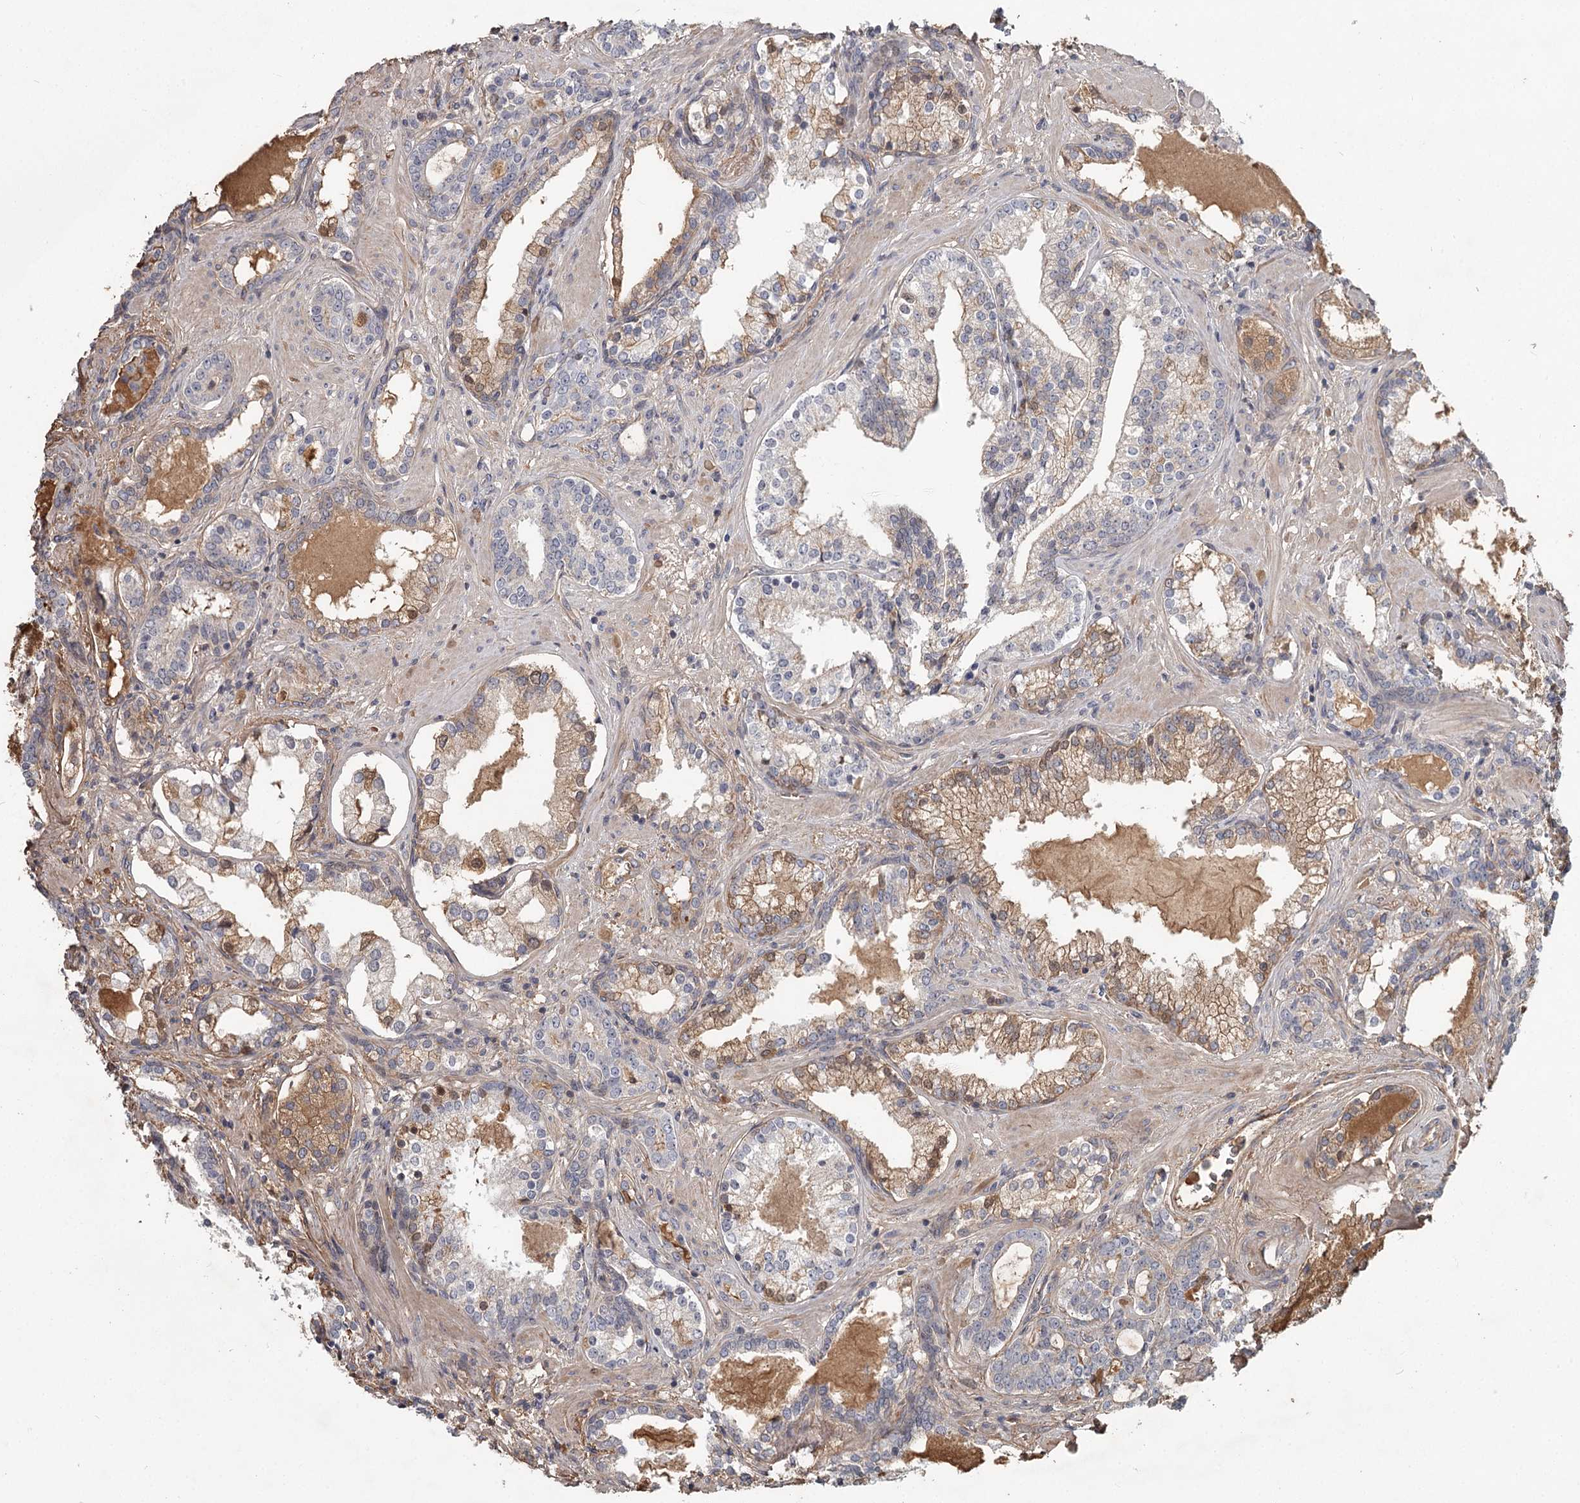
{"staining": {"intensity": "moderate", "quantity": "<25%", "location": "cytoplasmic/membranous"}, "tissue": "prostate cancer", "cell_type": "Tumor cells", "image_type": "cancer", "snomed": [{"axis": "morphology", "description": "Adenocarcinoma, High grade"}, {"axis": "topography", "description": "Prostate"}], "caption": "A brown stain shows moderate cytoplasmic/membranous staining of a protein in human prostate high-grade adenocarcinoma tumor cells. (brown staining indicates protein expression, while blue staining denotes nuclei).", "gene": "DHRS9", "patient": {"sex": "male", "age": 58}}